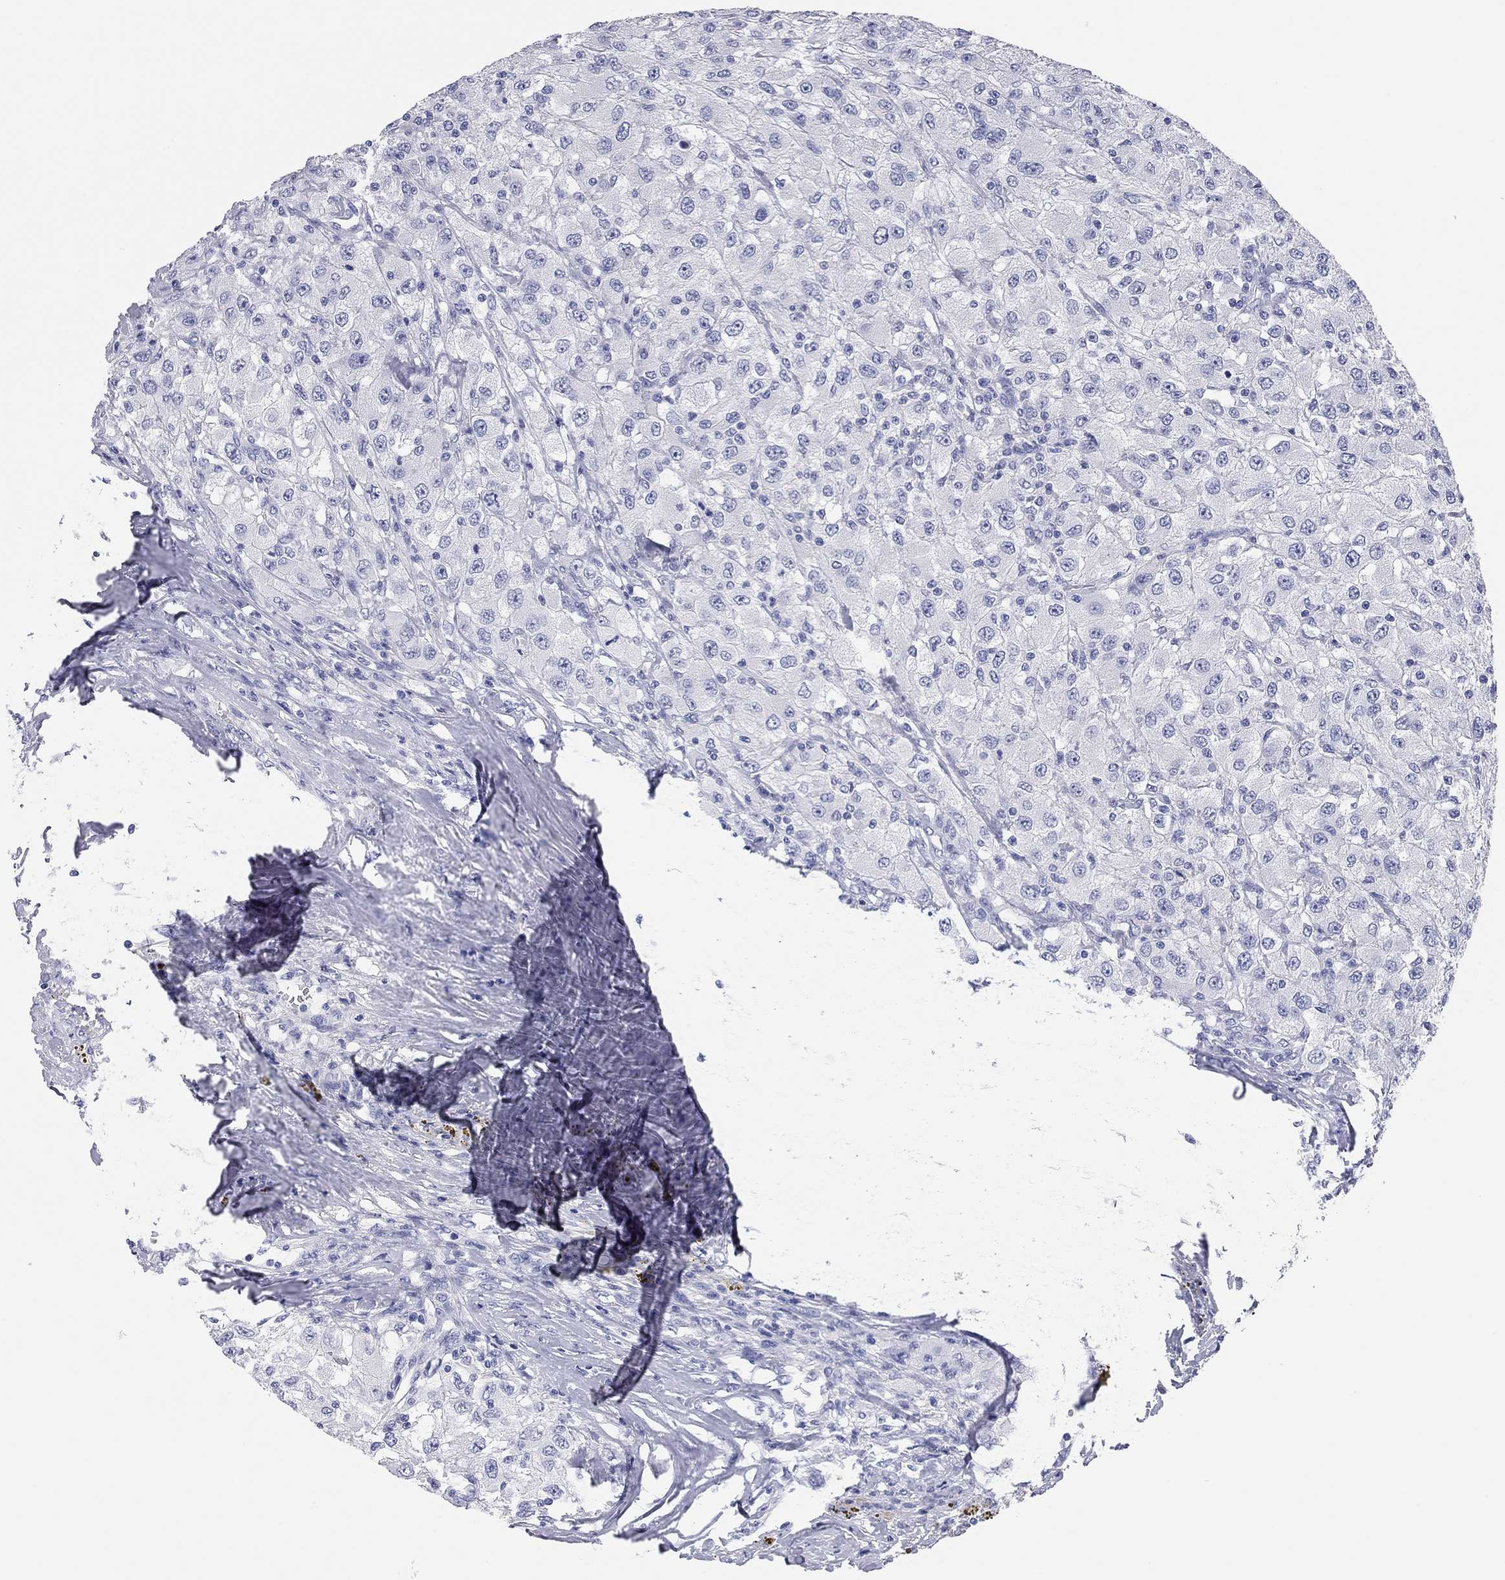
{"staining": {"intensity": "negative", "quantity": "none", "location": "none"}, "tissue": "renal cancer", "cell_type": "Tumor cells", "image_type": "cancer", "snomed": [{"axis": "morphology", "description": "Adenocarcinoma, NOS"}, {"axis": "topography", "description": "Kidney"}], "caption": "An immunohistochemistry histopathology image of adenocarcinoma (renal) is shown. There is no staining in tumor cells of adenocarcinoma (renal).", "gene": "TMEM221", "patient": {"sex": "female", "age": 67}}